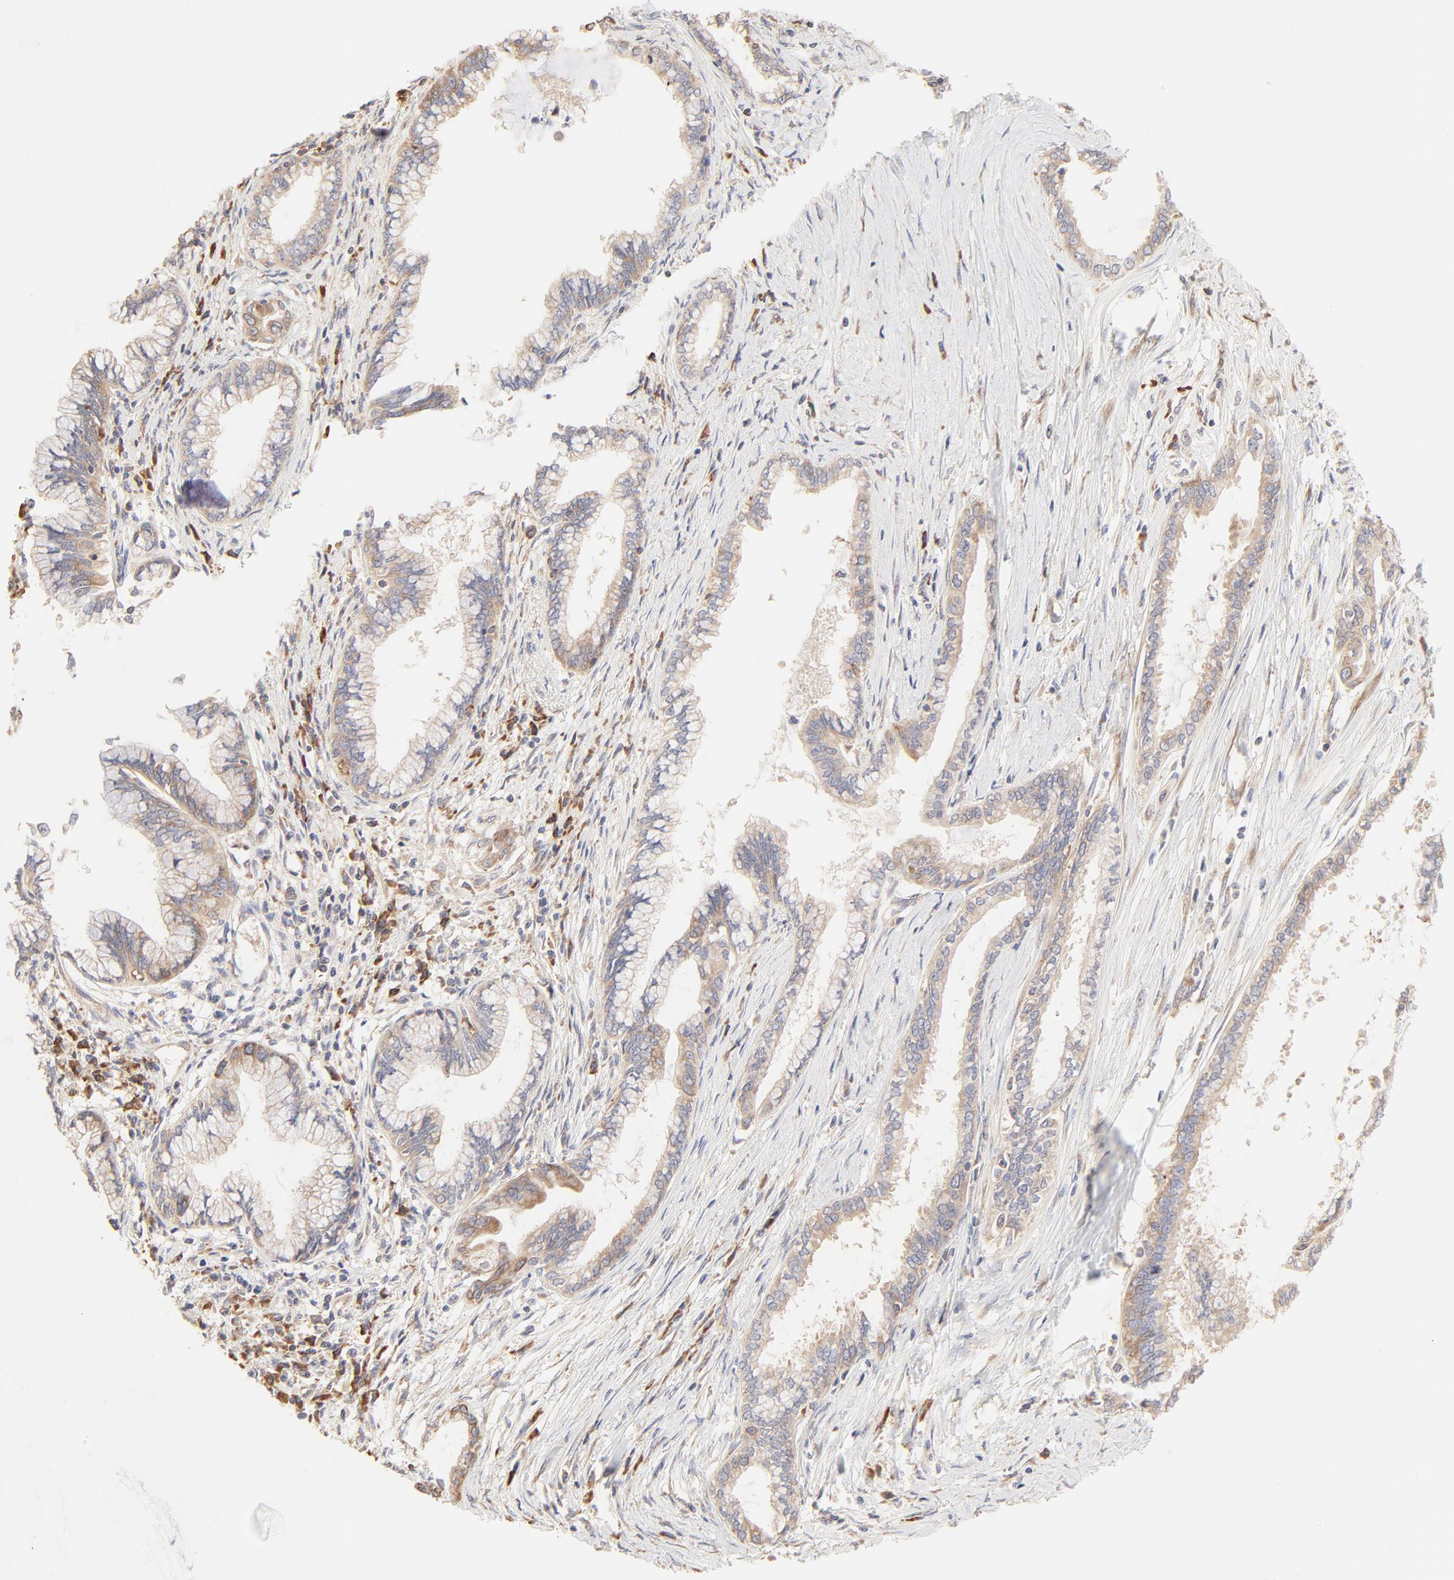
{"staining": {"intensity": "weak", "quantity": ">75%", "location": "cytoplasmic/membranous"}, "tissue": "pancreatic cancer", "cell_type": "Tumor cells", "image_type": "cancer", "snomed": [{"axis": "morphology", "description": "Adenocarcinoma, NOS"}, {"axis": "topography", "description": "Pancreas"}], "caption": "Immunohistochemical staining of adenocarcinoma (pancreatic) demonstrates weak cytoplasmic/membranous protein expression in about >75% of tumor cells. (IHC, brightfield microscopy, high magnification).", "gene": "RPS20", "patient": {"sex": "female", "age": 64}}